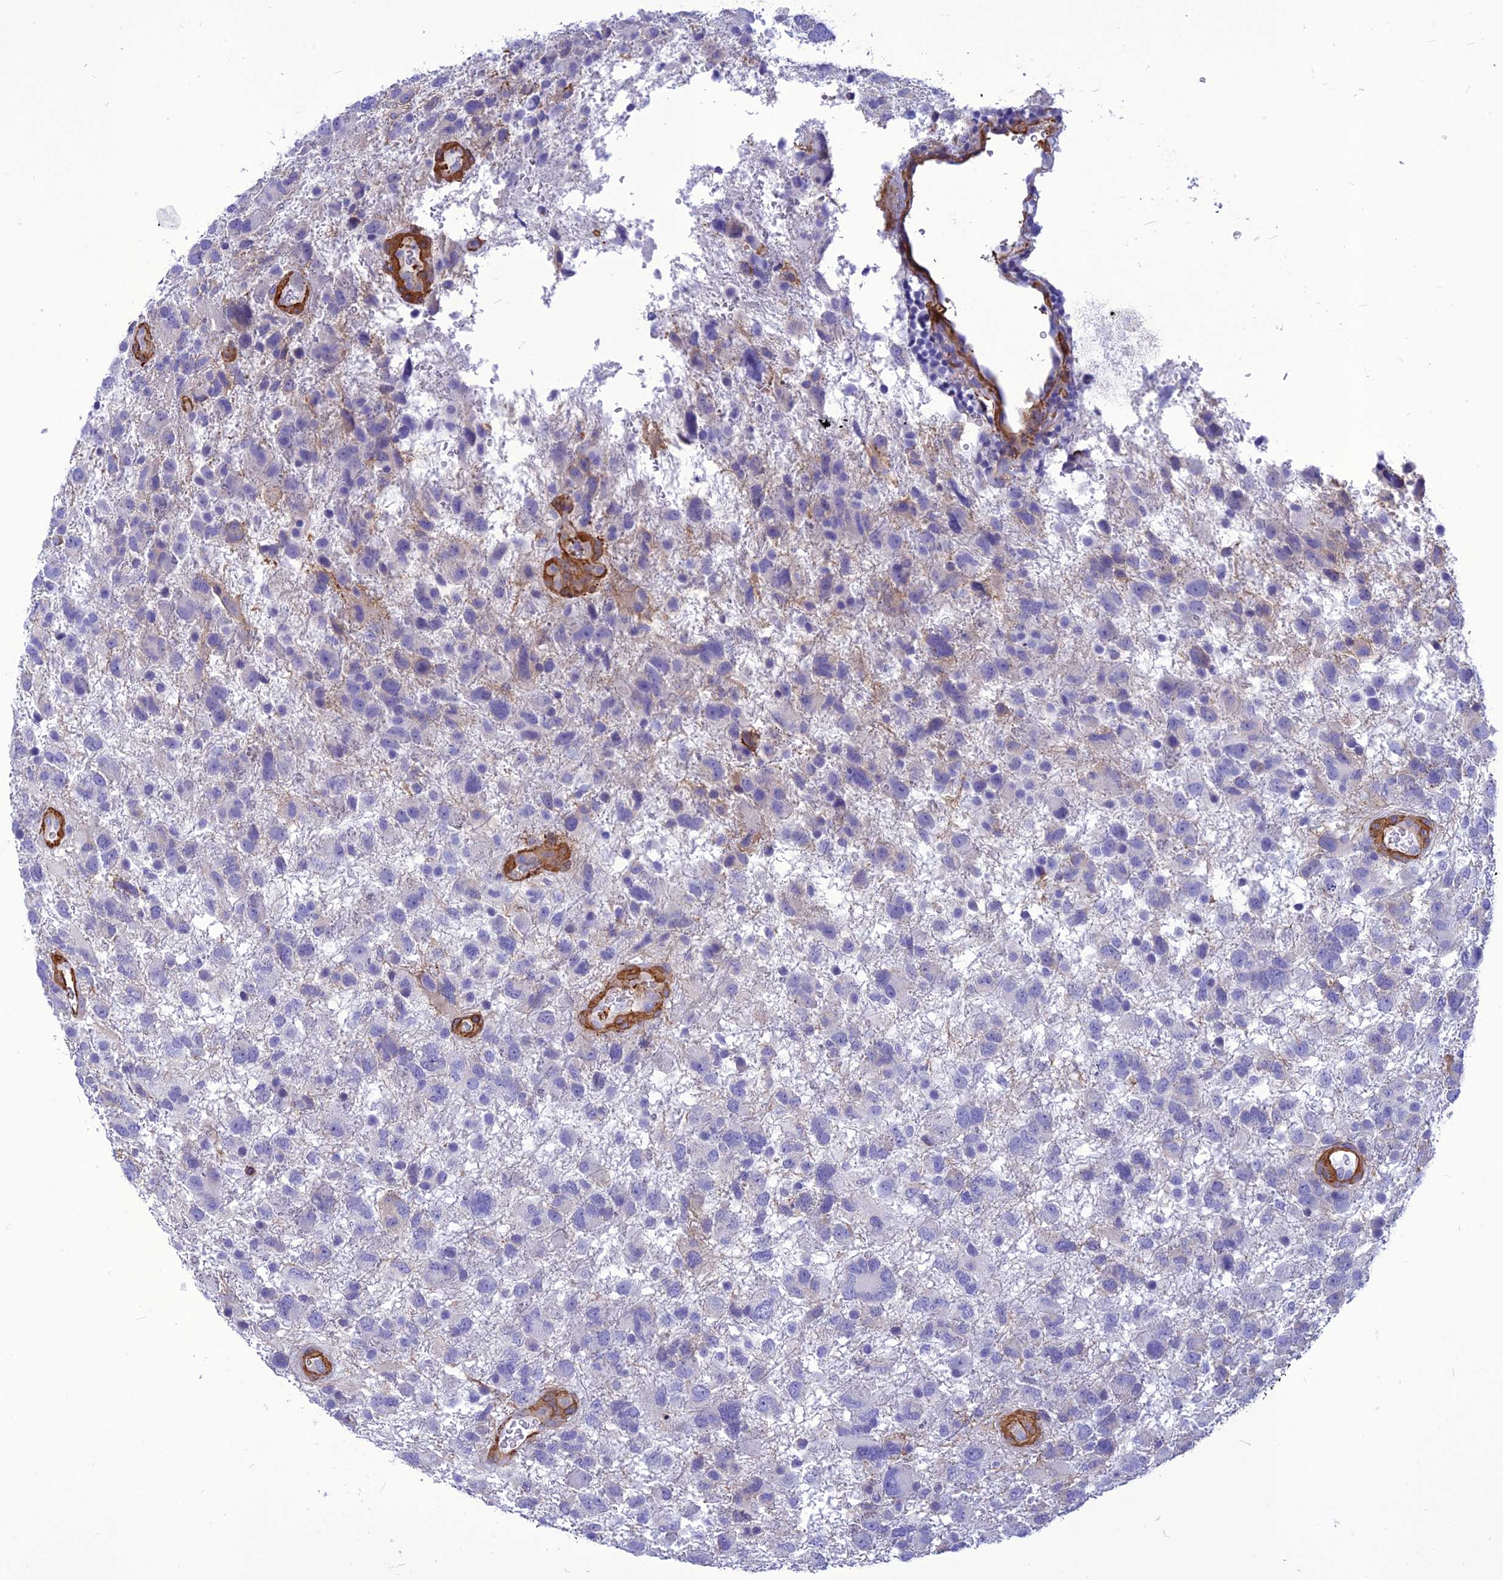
{"staining": {"intensity": "negative", "quantity": "none", "location": "none"}, "tissue": "glioma", "cell_type": "Tumor cells", "image_type": "cancer", "snomed": [{"axis": "morphology", "description": "Glioma, malignant, High grade"}, {"axis": "topography", "description": "Brain"}], "caption": "High magnification brightfield microscopy of malignant glioma (high-grade) stained with DAB (brown) and counterstained with hematoxylin (blue): tumor cells show no significant staining.", "gene": "NKD1", "patient": {"sex": "male", "age": 61}}